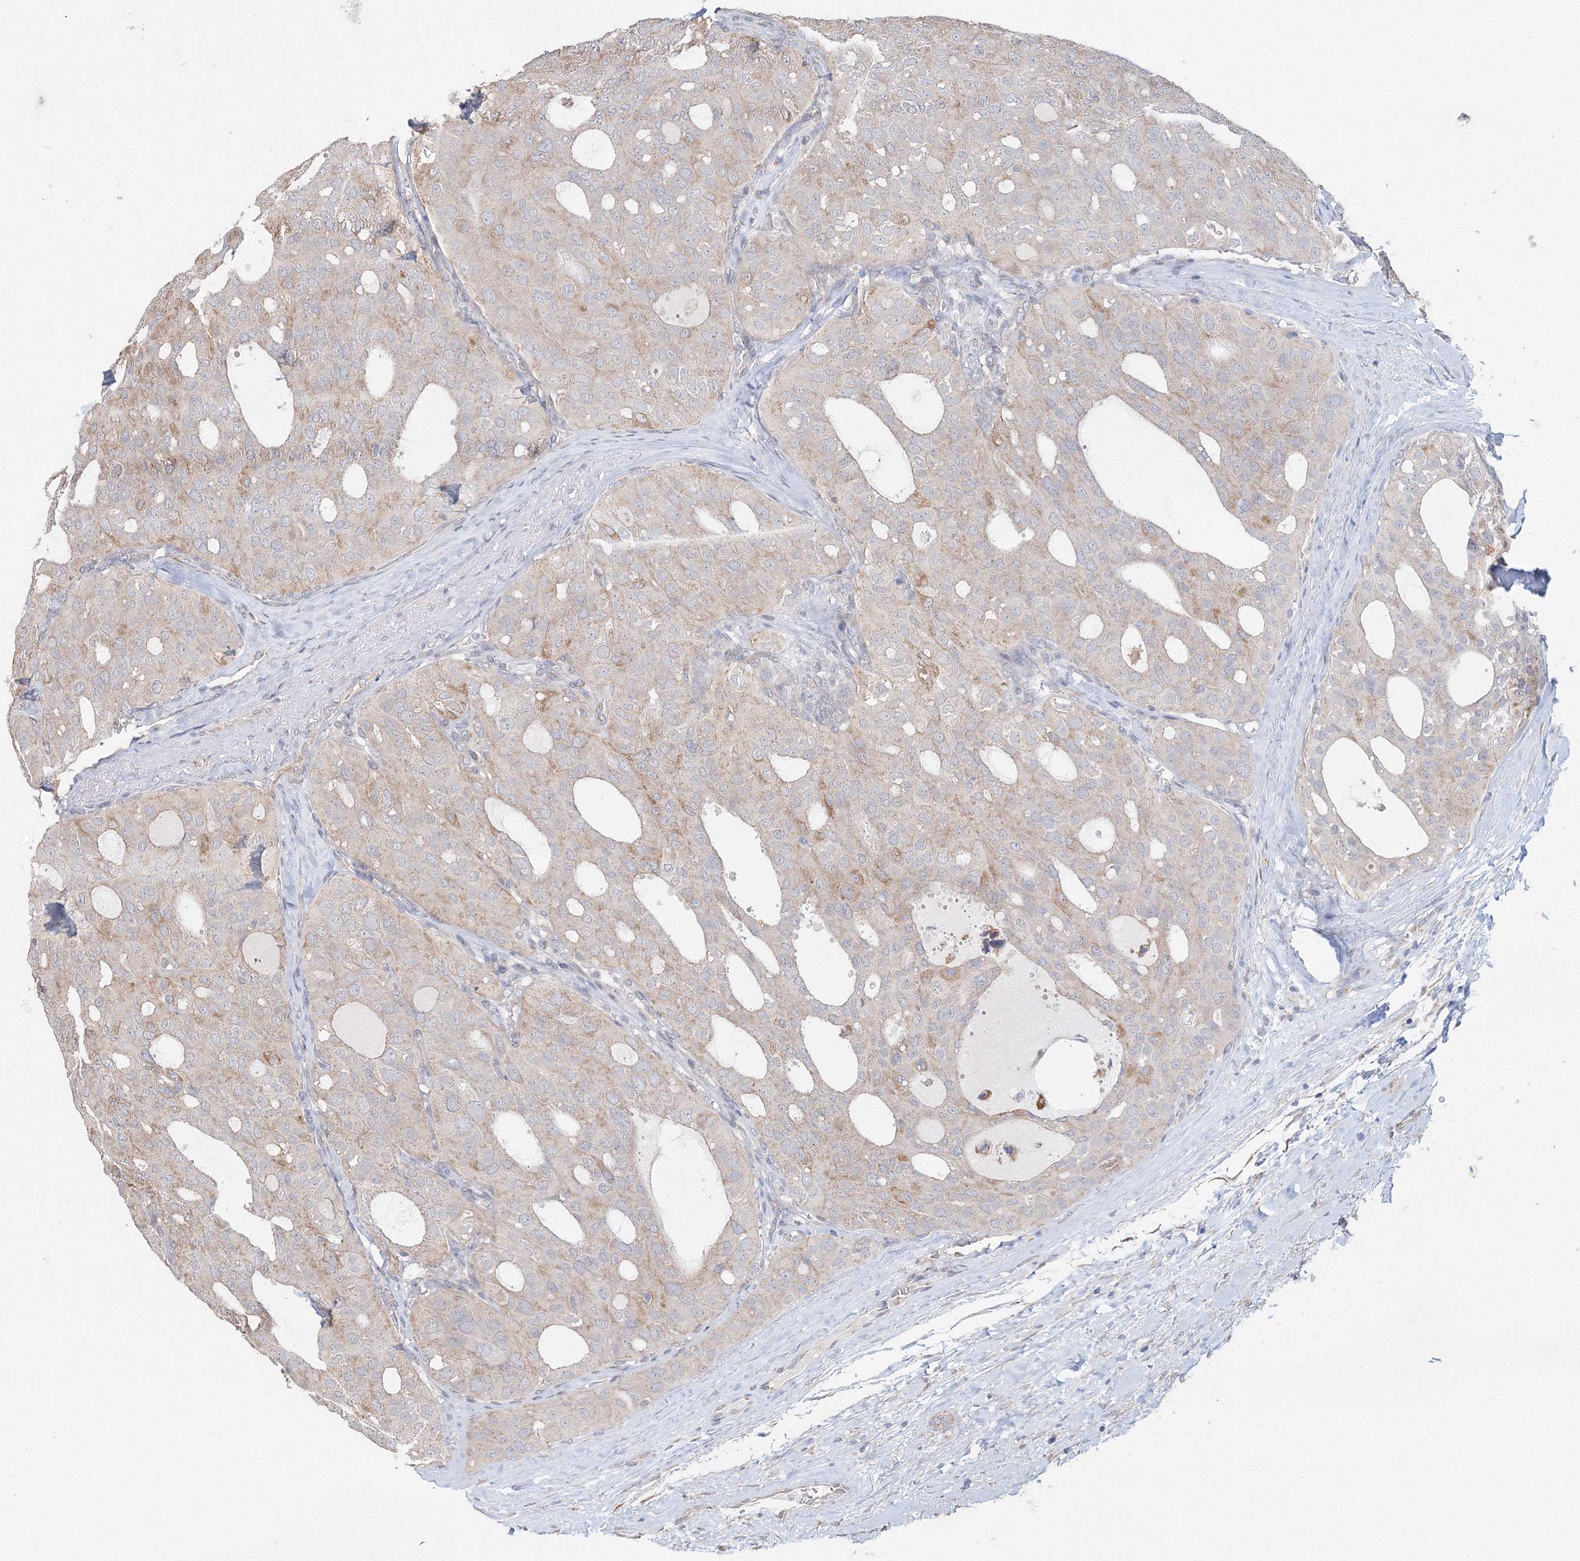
{"staining": {"intensity": "weak", "quantity": "<25%", "location": "cytoplasmic/membranous"}, "tissue": "thyroid cancer", "cell_type": "Tumor cells", "image_type": "cancer", "snomed": [{"axis": "morphology", "description": "Follicular adenoma carcinoma, NOS"}, {"axis": "topography", "description": "Thyroid gland"}], "caption": "IHC micrograph of follicular adenoma carcinoma (thyroid) stained for a protein (brown), which demonstrates no positivity in tumor cells. The staining is performed using DAB (3,3'-diaminobenzidine) brown chromogen with nuclei counter-stained in using hematoxylin.", "gene": "DHRS12", "patient": {"sex": "male", "age": 75}}